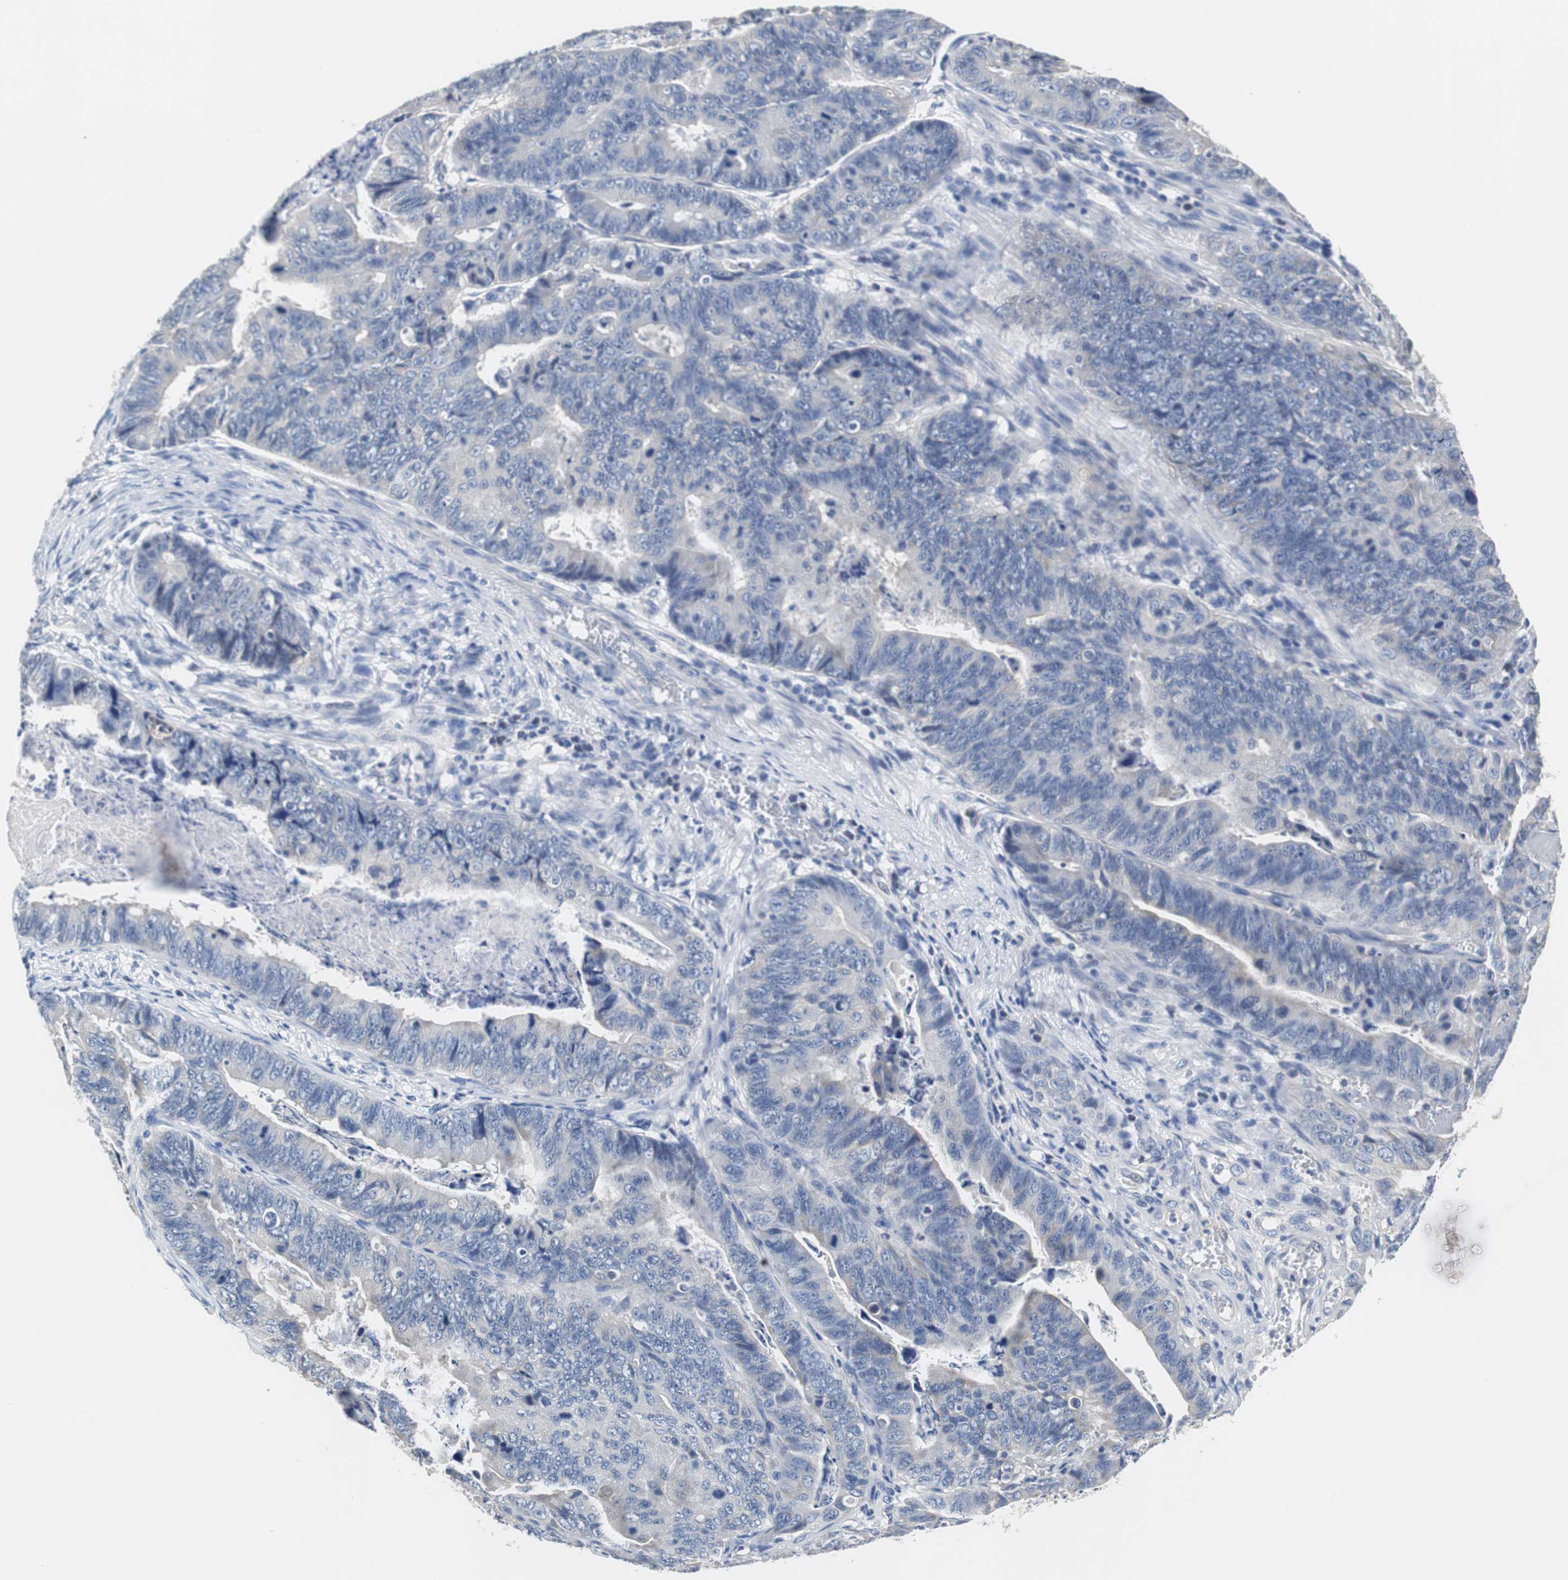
{"staining": {"intensity": "negative", "quantity": "none", "location": "none"}, "tissue": "stomach cancer", "cell_type": "Tumor cells", "image_type": "cancer", "snomed": [{"axis": "morphology", "description": "Adenocarcinoma, NOS"}, {"axis": "topography", "description": "Stomach, lower"}], "caption": "This micrograph is of stomach cancer stained with immunohistochemistry (IHC) to label a protein in brown with the nuclei are counter-stained blue. There is no expression in tumor cells.", "gene": "PCK1", "patient": {"sex": "male", "age": 77}}